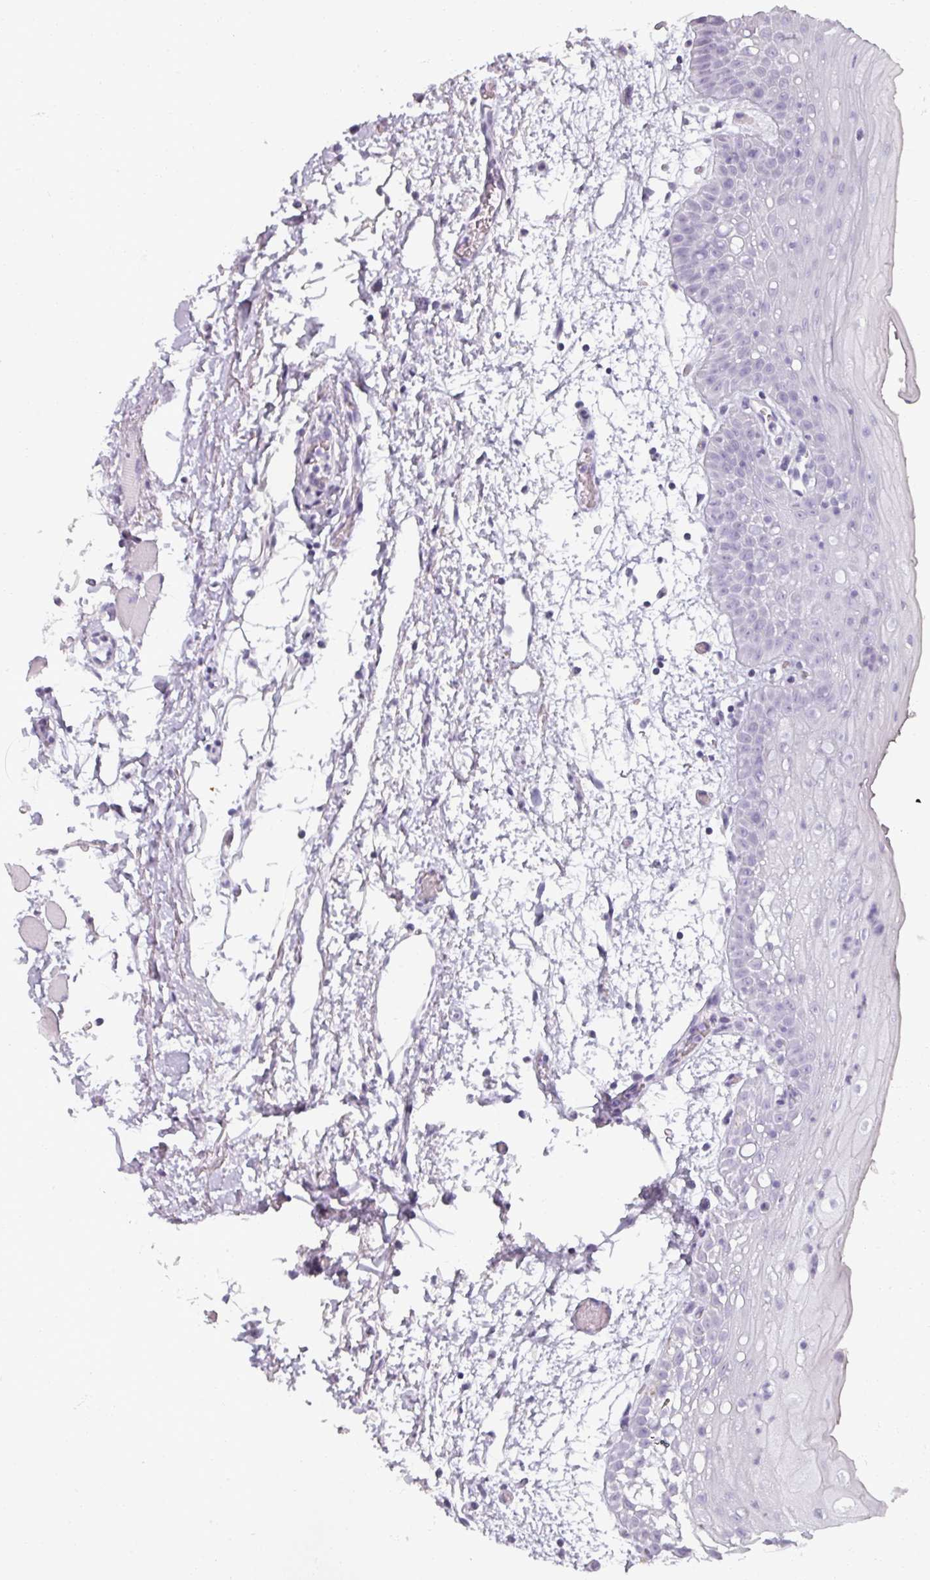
{"staining": {"intensity": "negative", "quantity": "none", "location": "none"}, "tissue": "oral mucosa", "cell_type": "Squamous epithelial cells", "image_type": "normal", "snomed": [{"axis": "morphology", "description": "Normal tissue, NOS"}, {"axis": "topography", "description": "Oral tissue"}, {"axis": "topography", "description": "Tounge, NOS"}], "caption": "IHC of normal human oral mucosa displays no expression in squamous epithelial cells. (Stains: DAB (3,3'-diaminobenzidine) IHC with hematoxylin counter stain, Microscopy: brightfield microscopy at high magnification).", "gene": "REG3A", "patient": {"sex": "female", "age": 59}}